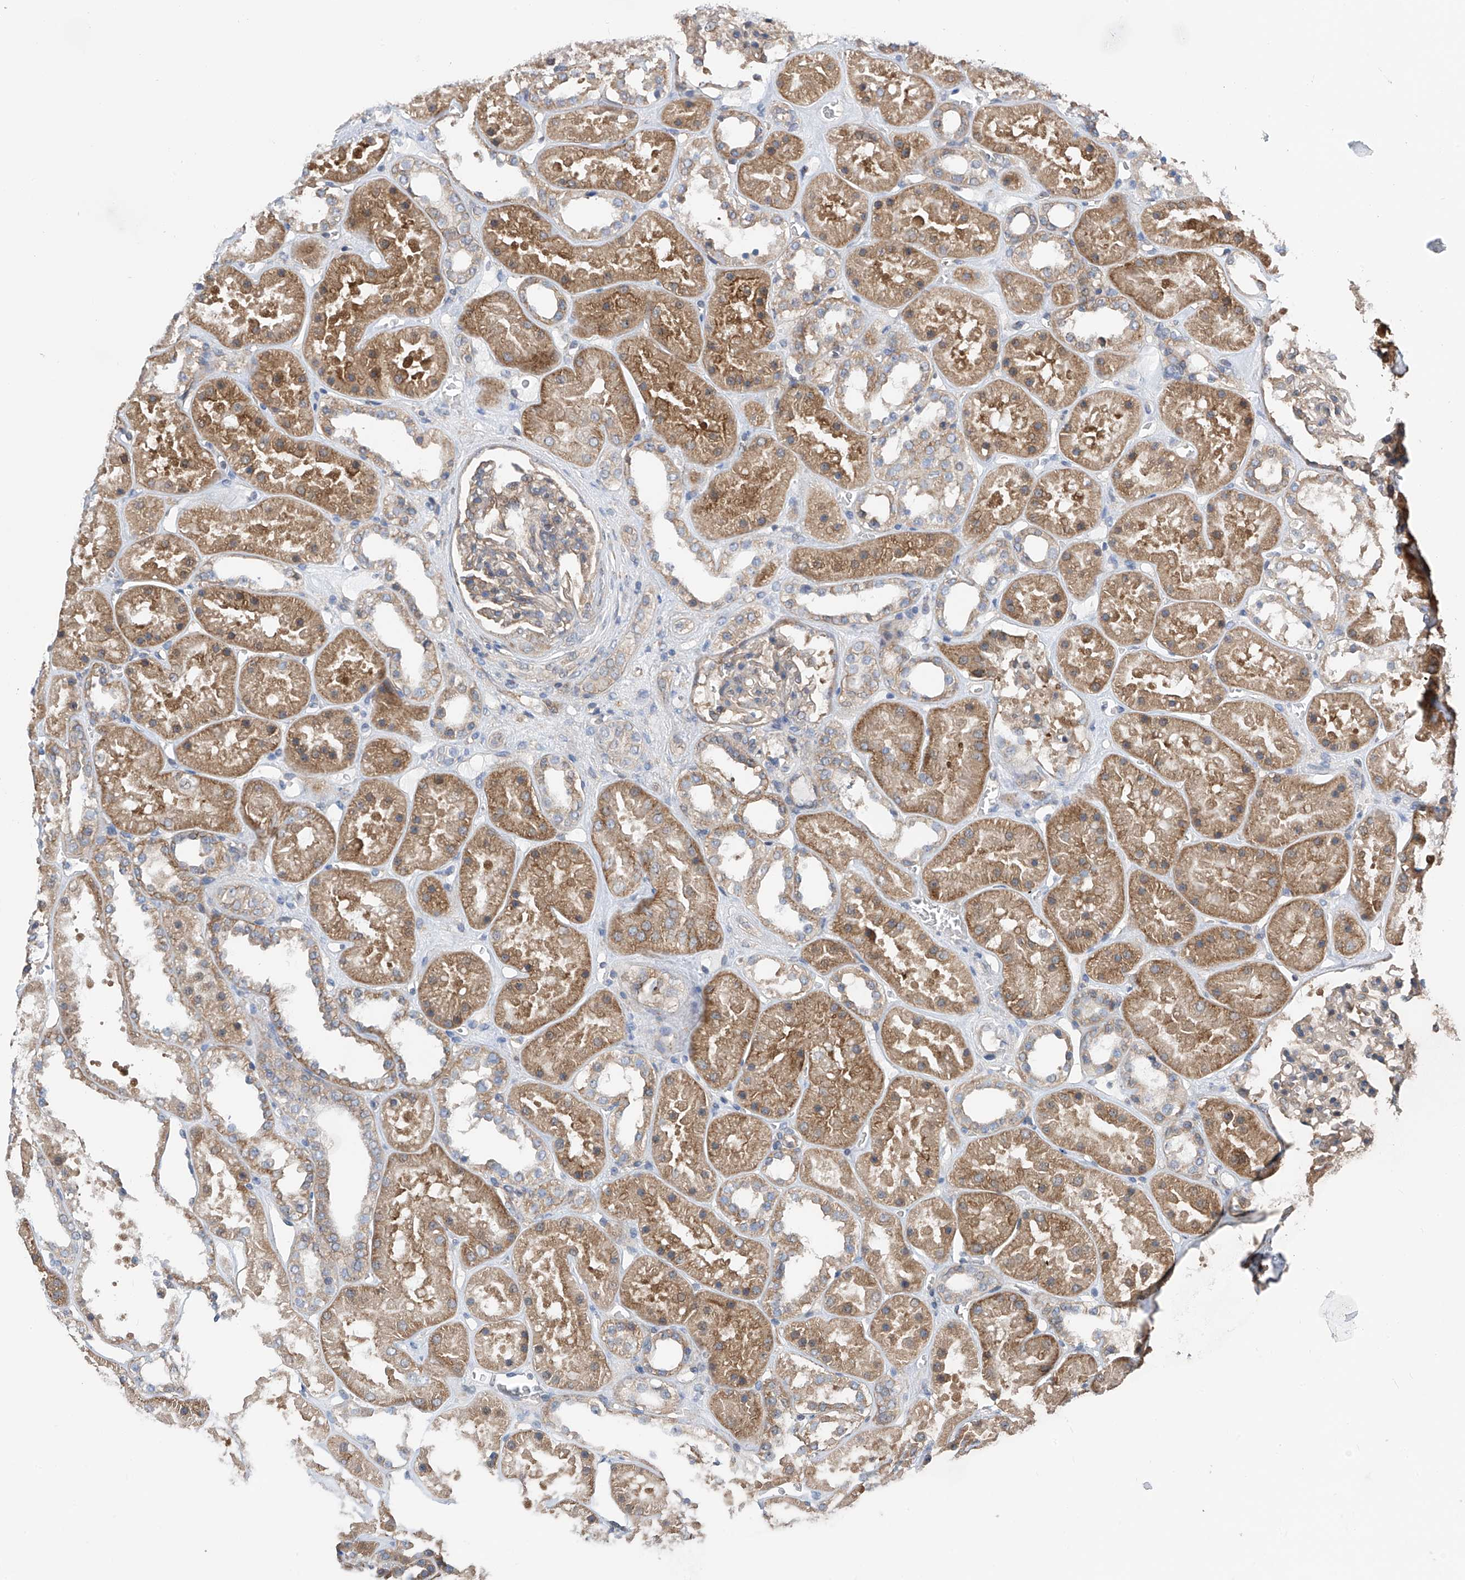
{"staining": {"intensity": "weak", "quantity": "<25%", "location": "cytoplasmic/membranous"}, "tissue": "kidney", "cell_type": "Cells in glomeruli", "image_type": "normal", "snomed": [{"axis": "morphology", "description": "Normal tissue, NOS"}, {"axis": "topography", "description": "Kidney"}], "caption": "Cells in glomeruli show no significant protein staining in normal kidney. (DAB immunohistochemistry (IHC) with hematoxylin counter stain).", "gene": "CHPF", "patient": {"sex": "female", "age": 41}}